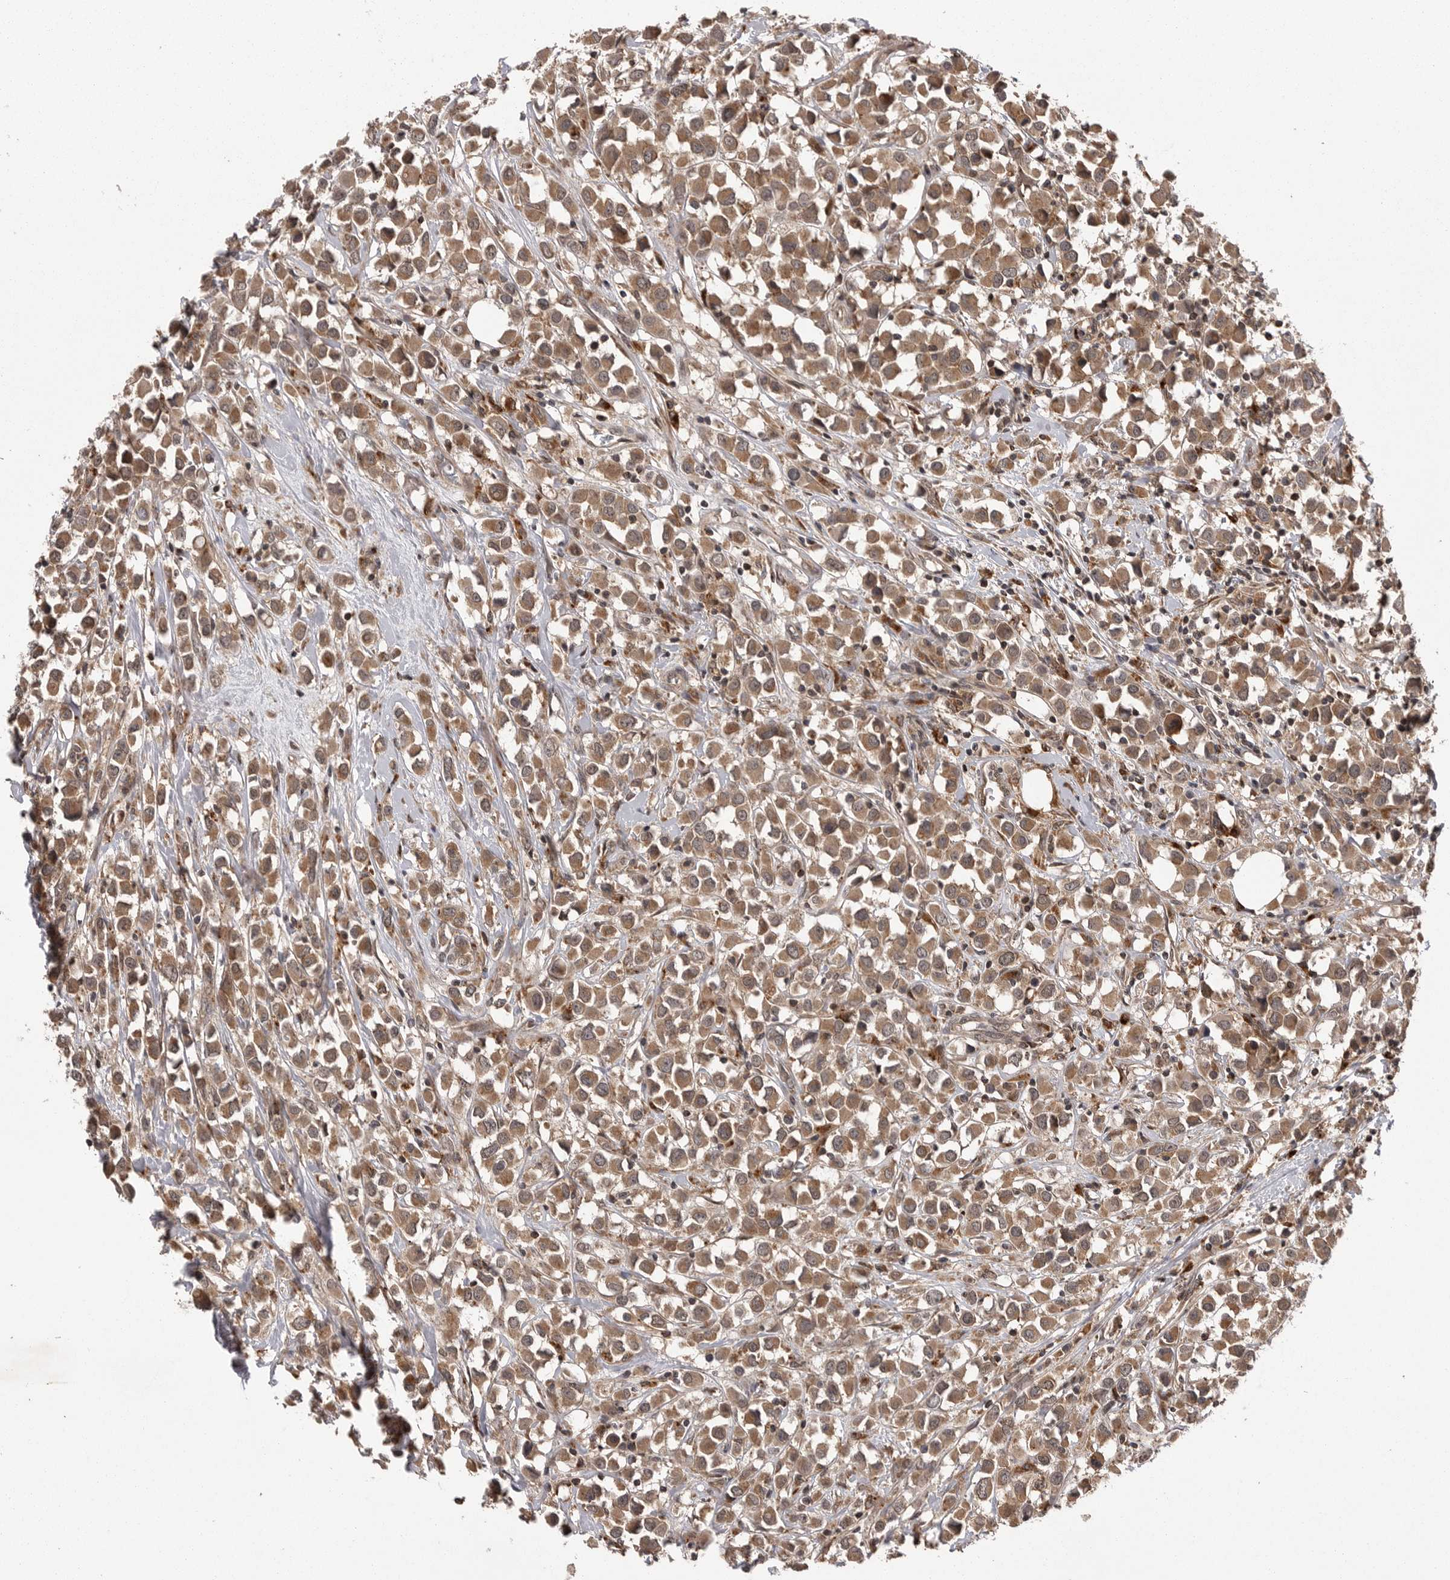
{"staining": {"intensity": "moderate", "quantity": ">75%", "location": "cytoplasmic/membranous"}, "tissue": "breast cancer", "cell_type": "Tumor cells", "image_type": "cancer", "snomed": [{"axis": "morphology", "description": "Duct carcinoma"}, {"axis": "topography", "description": "Breast"}], "caption": "Protein staining of breast cancer tissue reveals moderate cytoplasmic/membranous positivity in about >75% of tumor cells.", "gene": "AOAH", "patient": {"sex": "female", "age": 61}}